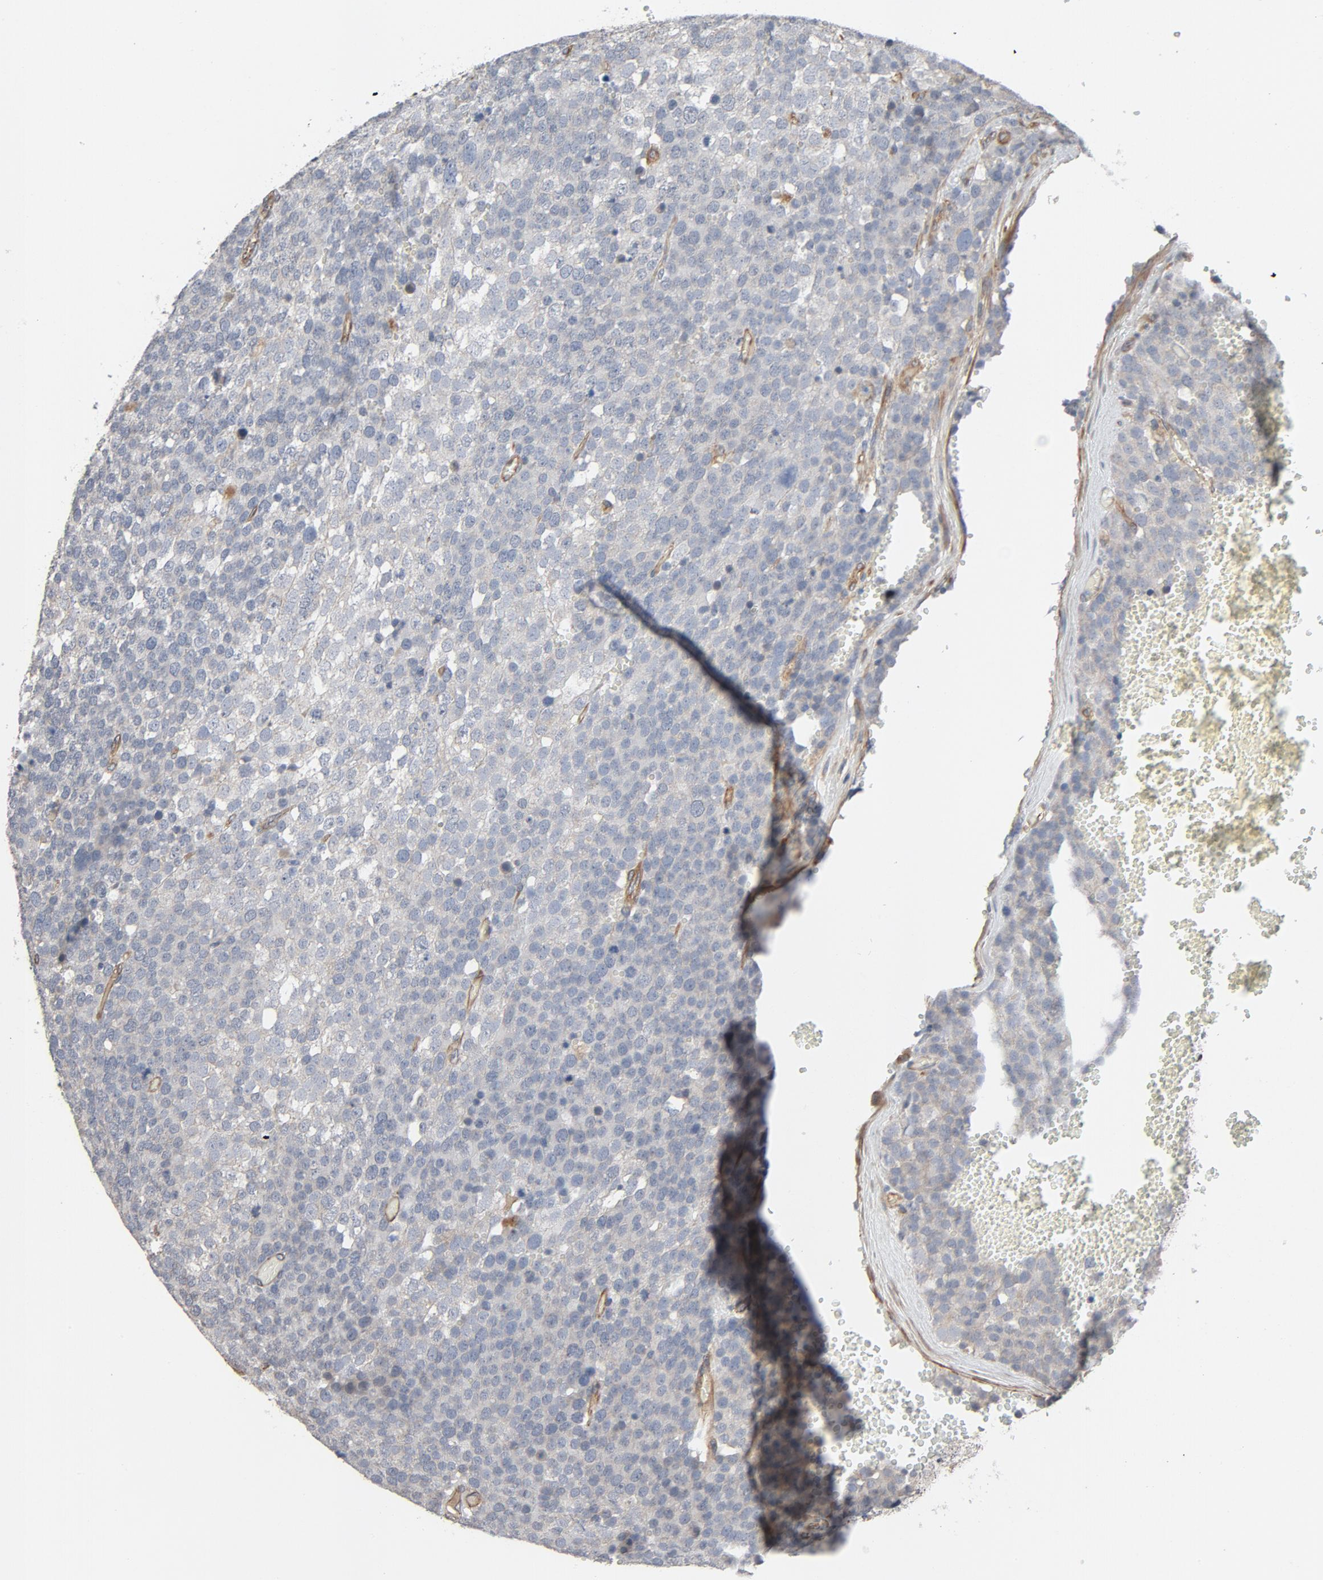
{"staining": {"intensity": "weak", "quantity": "<25%", "location": "cytoplasmic/membranous"}, "tissue": "testis cancer", "cell_type": "Tumor cells", "image_type": "cancer", "snomed": [{"axis": "morphology", "description": "Seminoma, NOS"}, {"axis": "topography", "description": "Testis"}], "caption": "This is an immunohistochemistry histopathology image of testis seminoma. There is no staining in tumor cells.", "gene": "TRIOBP", "patient": {"sex": "male", "age": 71}}